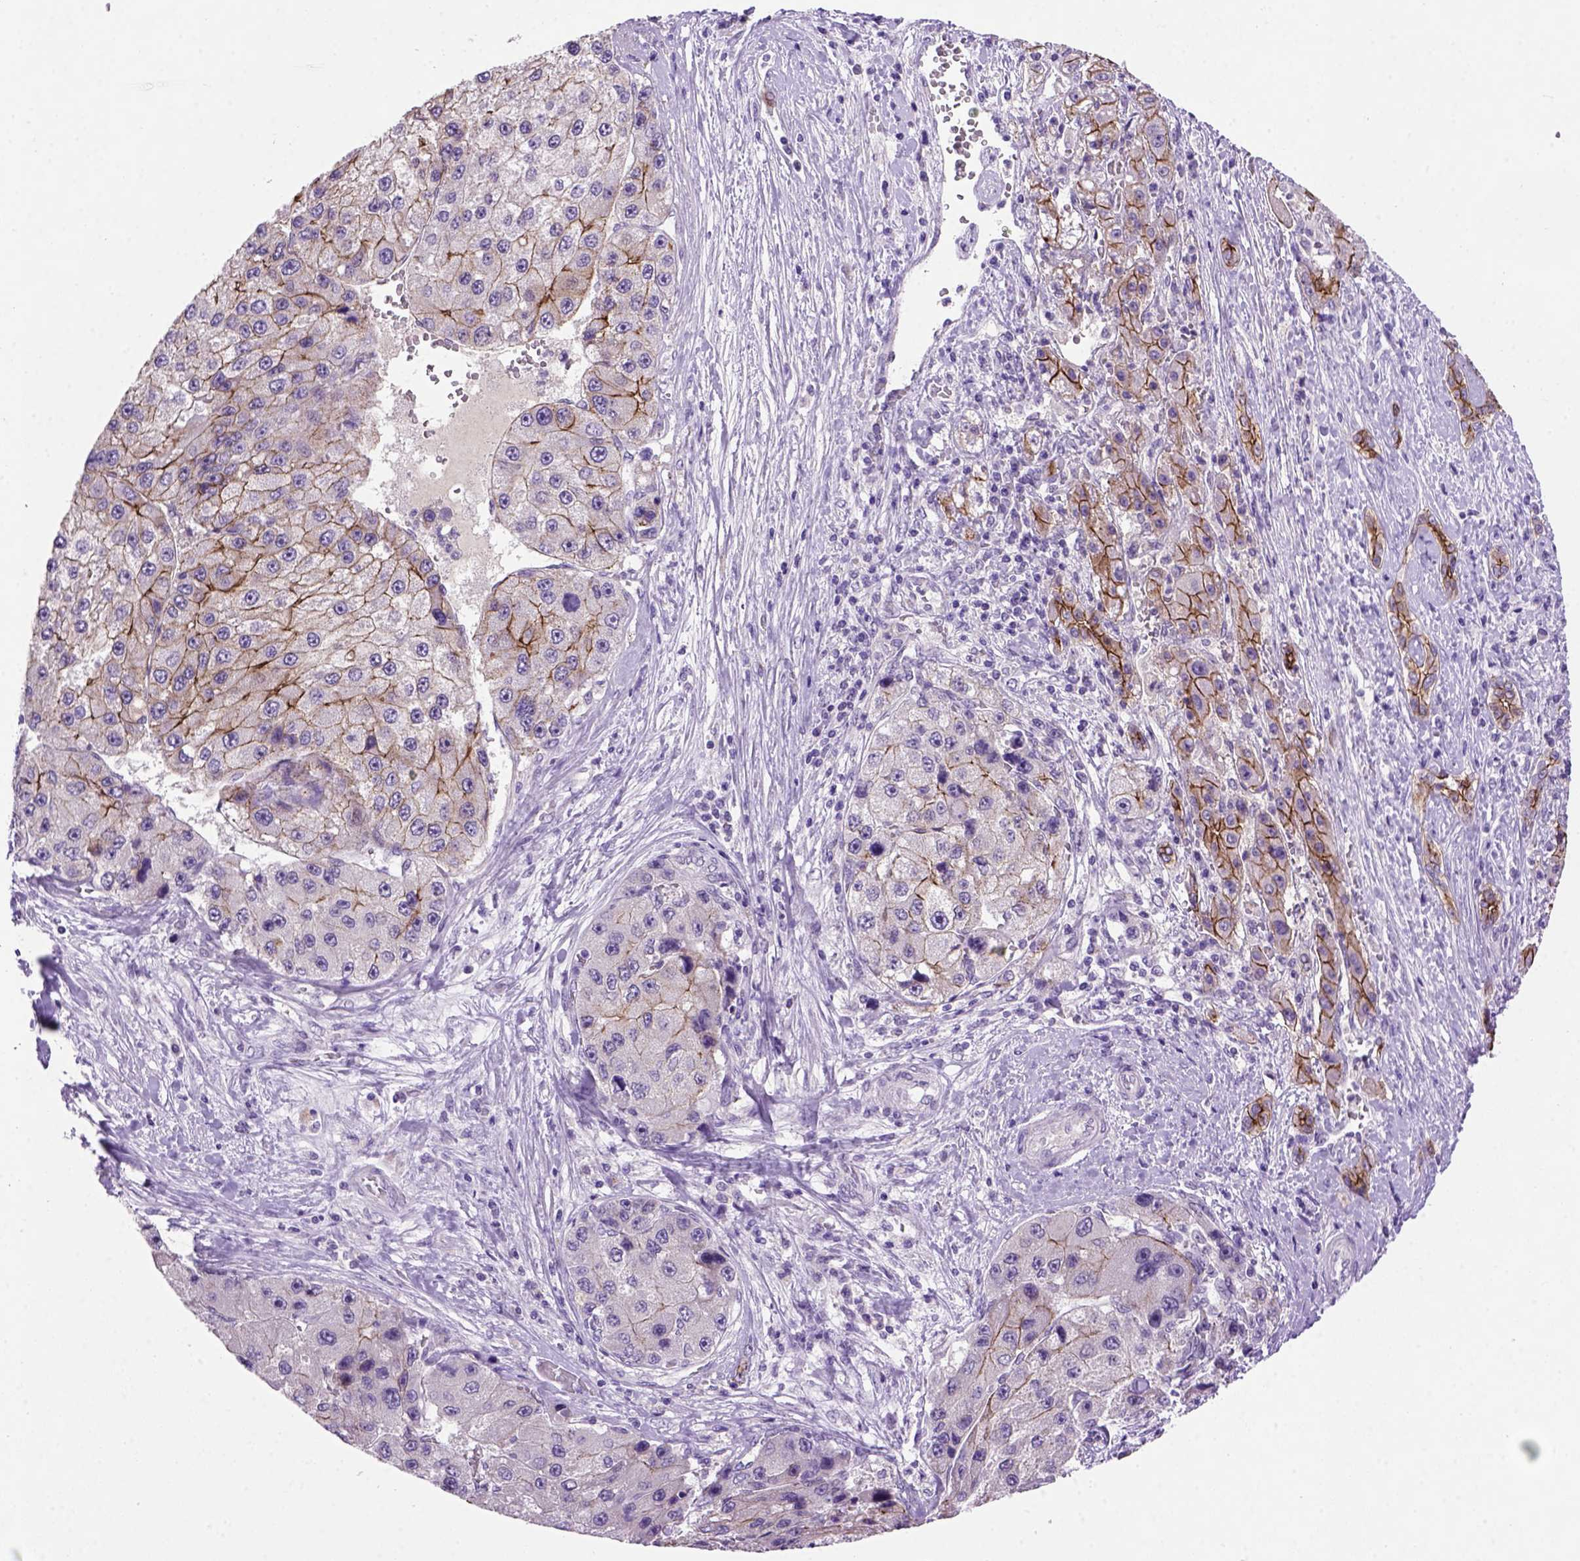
{"staining": {"intensity": "moderate", "quantity": "25%-75%", "location": "cytoplasmic/membranous"}, "tissue": "liver cancer", "cell_type": "Tumor cells", "image_type": "cancer", "snomed": [{"axis": "morphology", "description": "Carcinoma, Hepatocellular, NOS"}, {"axis": "topography", "description": "Liver"}], "caption": "Immunohistochemistry staining of liver cancer, which displays medium levels of moderate cytoplasmic/membranous staining in about 25%-75% of tumor cells indicating moderate cytoplasmic/membranous protein positivity. The staining was performed using DAB (brown) for protein detection and nuclei were counterstained in hematoxylin (blue).", "gene": "CDH1", "patient": {"sex": "female", "age": 73}}